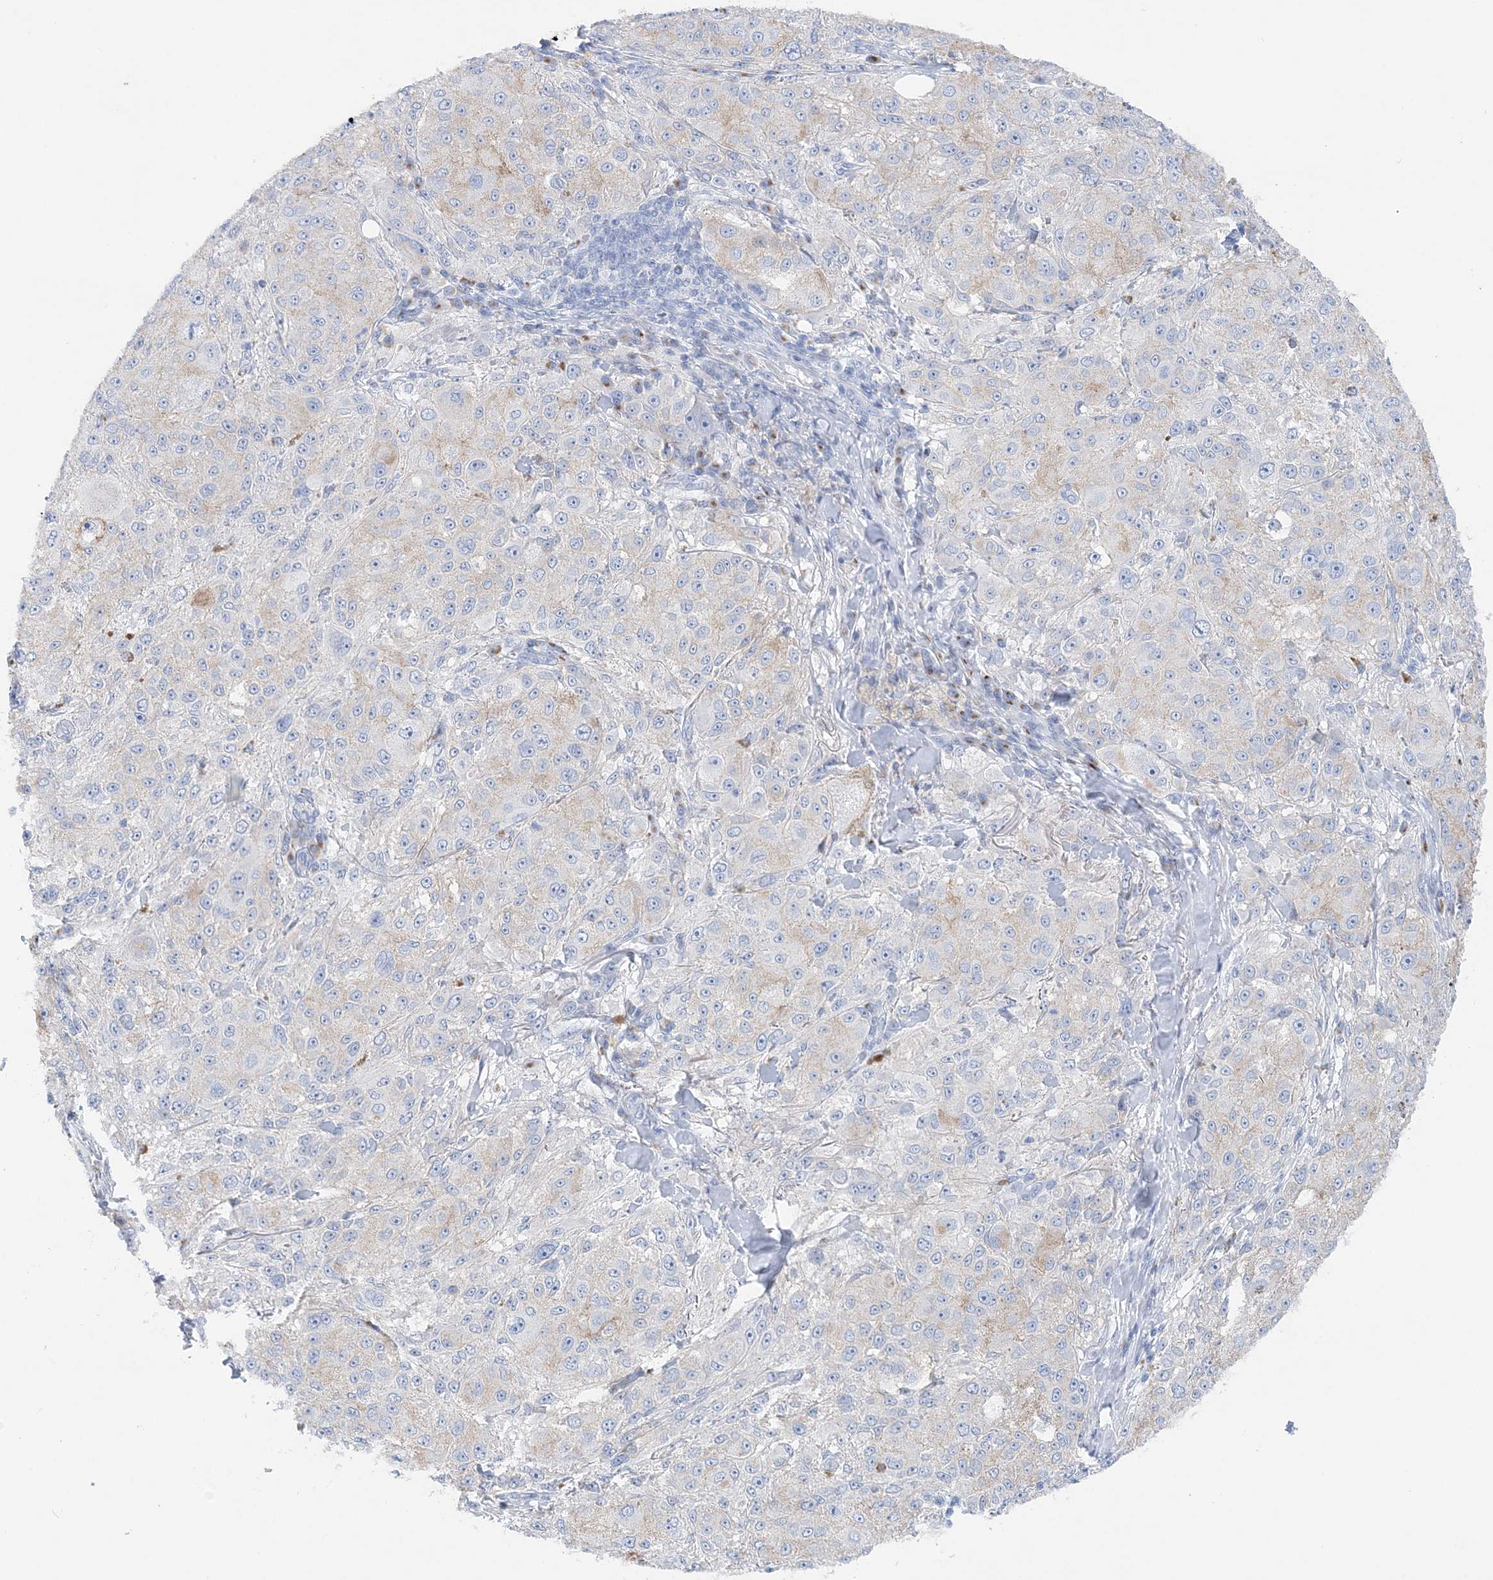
{"staining": {"intensity": "weak", "quantity": "25%-75%", "location": "cytoplasmic/membranous"}, "tissue": "melanoma", "cell_type": "Tumor cells", "image_type": "cancer", "snomed": [{"axis": "morphology", "description": "Necrosis, NOS"}, {"axis": "morphology", "description": "Malignant melanoma, NOS"}, {"axis": "topography", "description": "Skin"}], "caption": "Tumor cells exhibit weak cytoplasmic/membranous positivity in approximately 25%-75% of cells in melanoma. (DAB (3,3'-diaminobenzidine) = brown stain, brightfield microscopy at high magnification).", "gene": "SLC5A6", "patient": {"sex": "female", "age": 87}}